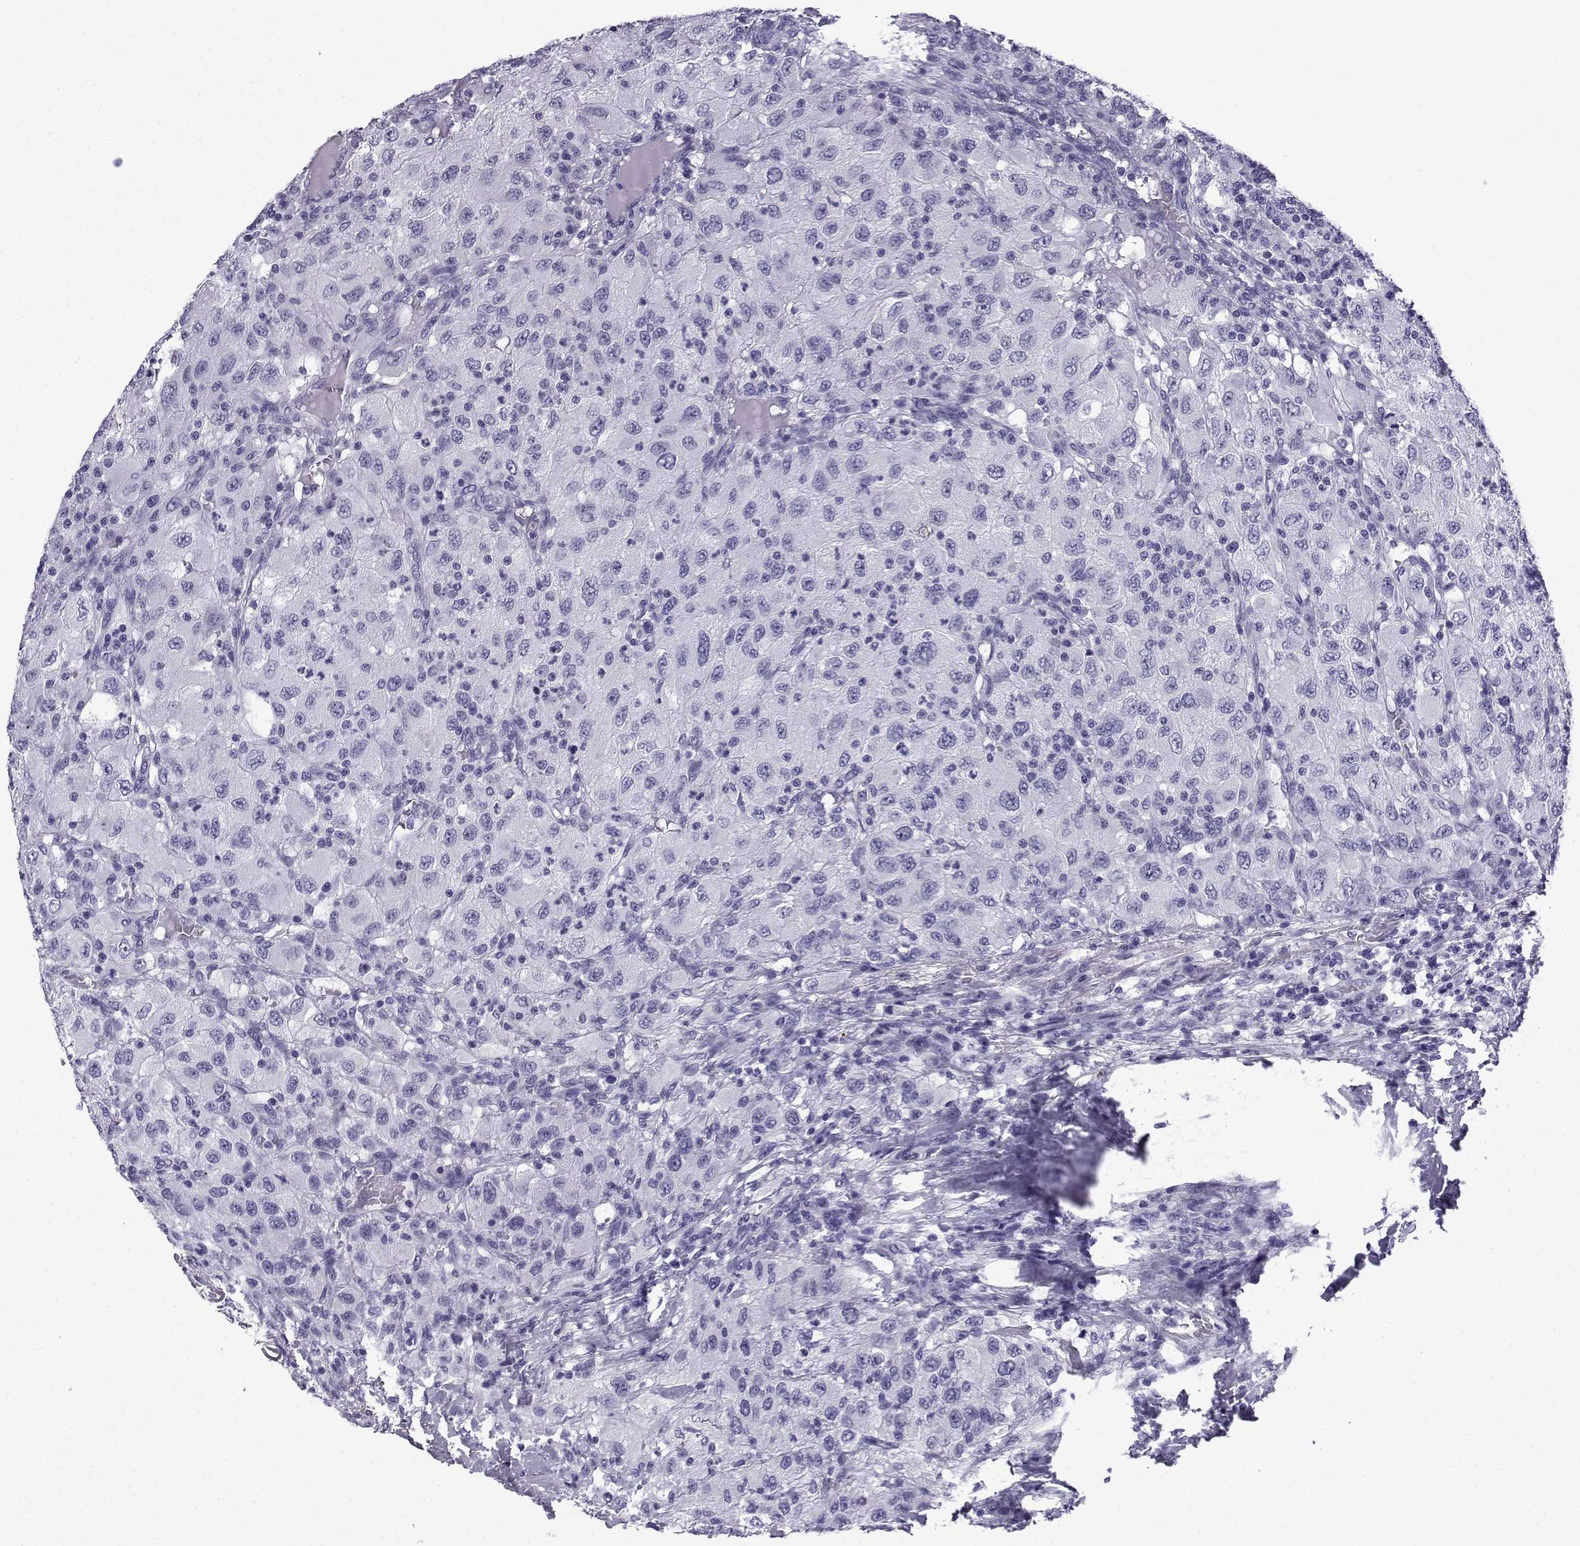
{"staining": {"intensity": "negative", "quantity": "none", "location": "none"}, "tissue": "renal cancer", "cell_type": "Tumor cells", "image_type": "cancer", "snomed": [{"axis": "morphology", "description": "Adenocarcinoma, NOS"}, {"axis": "topography", "description": "Kidney"}], "caption": "Adenocarcinoma (renal) stained for a protein using IHC reveals no positivity tumor cells.", "gene": "ACRBP", "patient": {"sex": "female", "age": 67}}